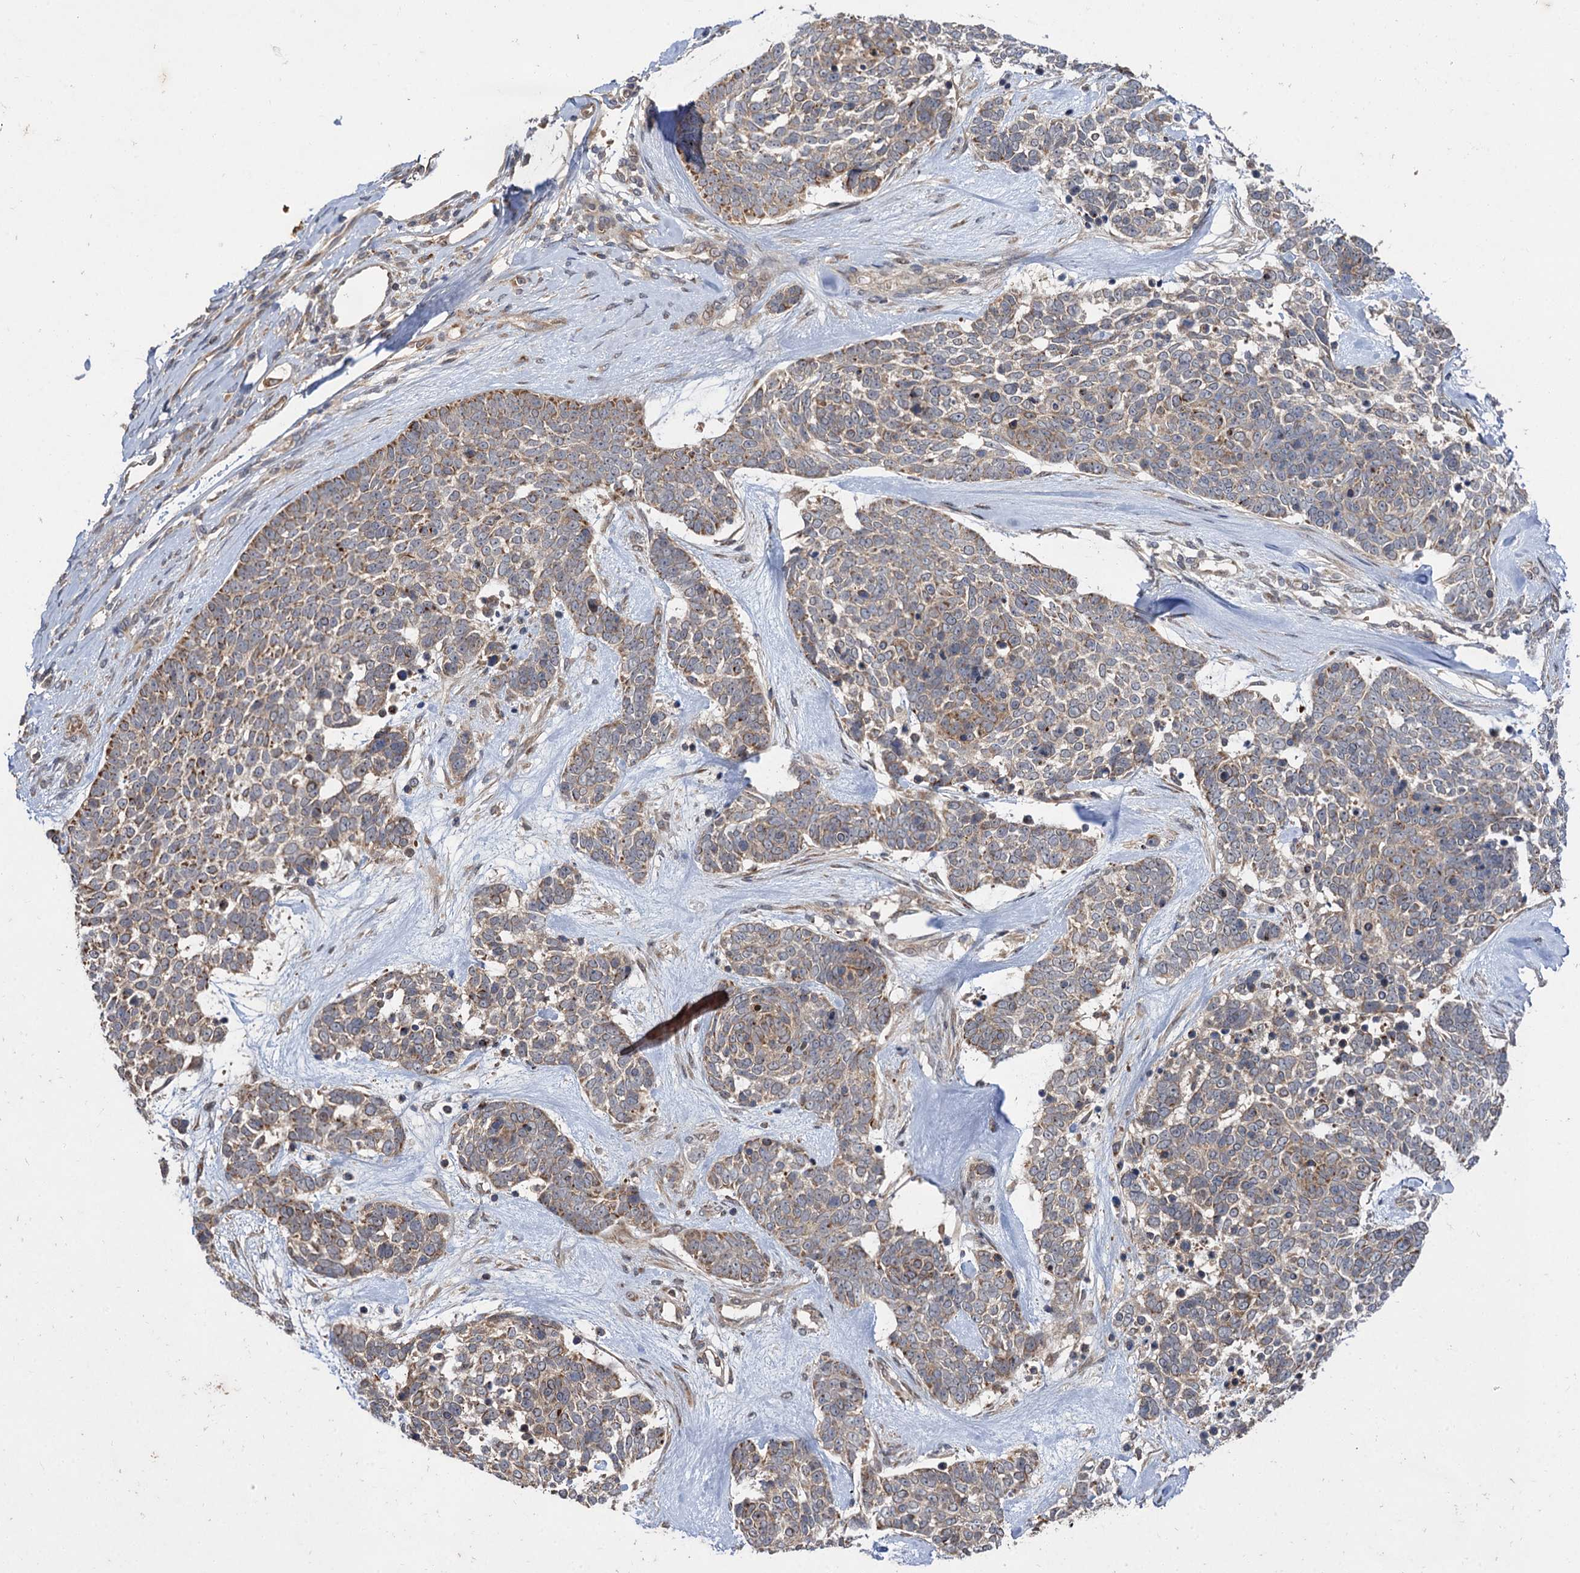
{"staining": {"intensity": "moderate", "quantity": "25%-75%", "location": "cytoplasmic/membranous"}, "tissue": "skin cancer", "cell_type": "Tumor cells", "image_type": "cancer", "snomed": [{"axis": "morphology", "description": "Basal cell carcinoma"}, {"axis": "topography", "description": "Skin"}], "caption": "The histopathology image demonstrates a brown stain indicating the presence of a protein in the cytoplasmic/membranous of tumor cells in basal cell carcinoma (skin). (IHC, brightfield microscopy, high magnification).", "gene": "FBXW8", "patient": {"sex": "female", "age": 81}}